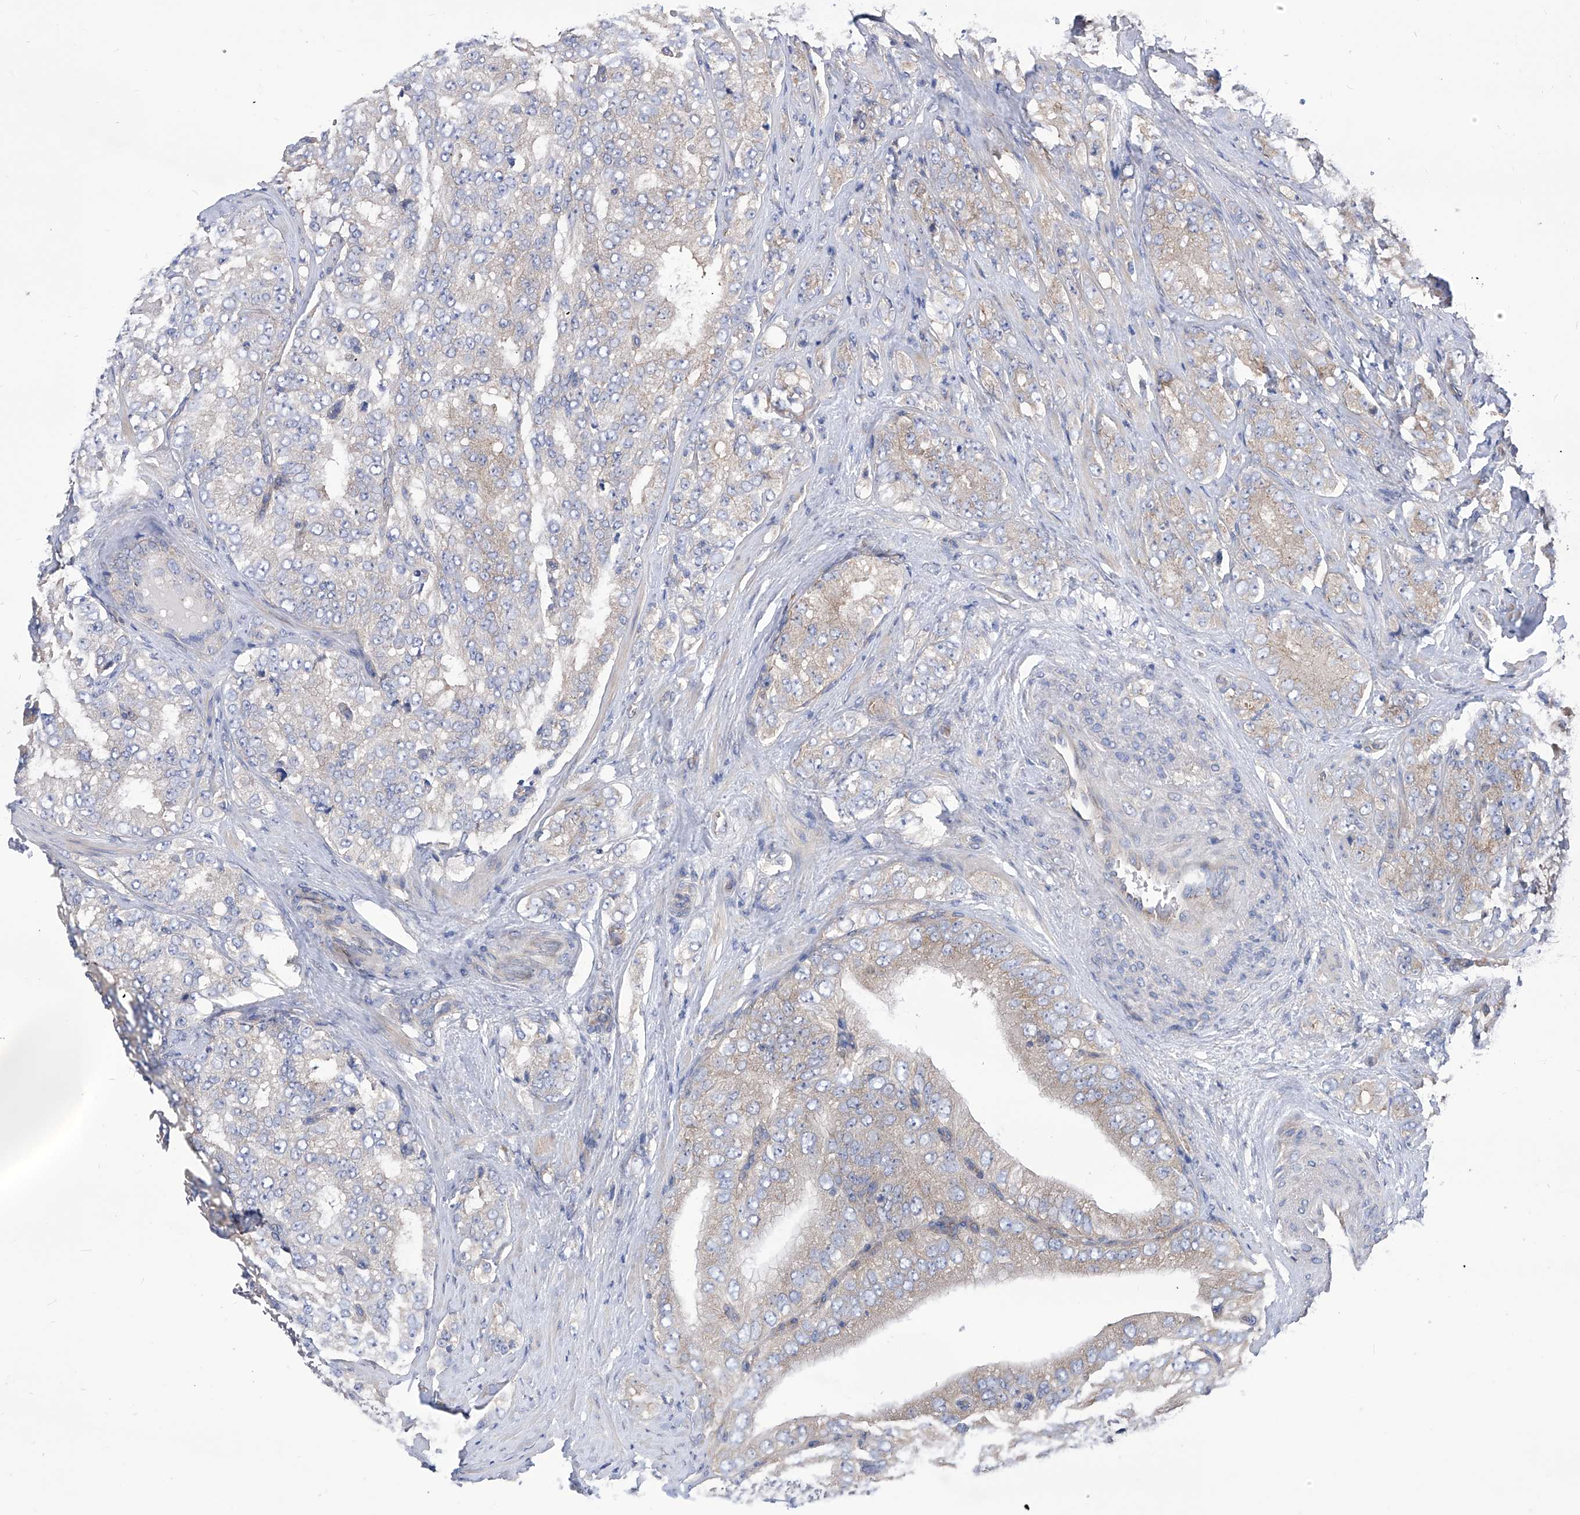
{"staining": {"intensity": "negative", "quantity": "none", "location": "none"}, "tissue": "prostate cancer", "cell_type": "Tumor cells", "image_type": "cancer", "snomed": [{"axis": "morphology", "description": "Adenocarcinoma, High grade"}, {"axis": "topography", "description": "Prostate"}], "caption": "Tumor cells show no significant positivity in prostate high-grade adenocarcinoma. (DAB (3,3'-diaminobenzidine) immunohistochemistry (IHC) with hematoxylin counter stain).", "gene": "TJAP1", "patient": {"sex": "male", "age": 58}}